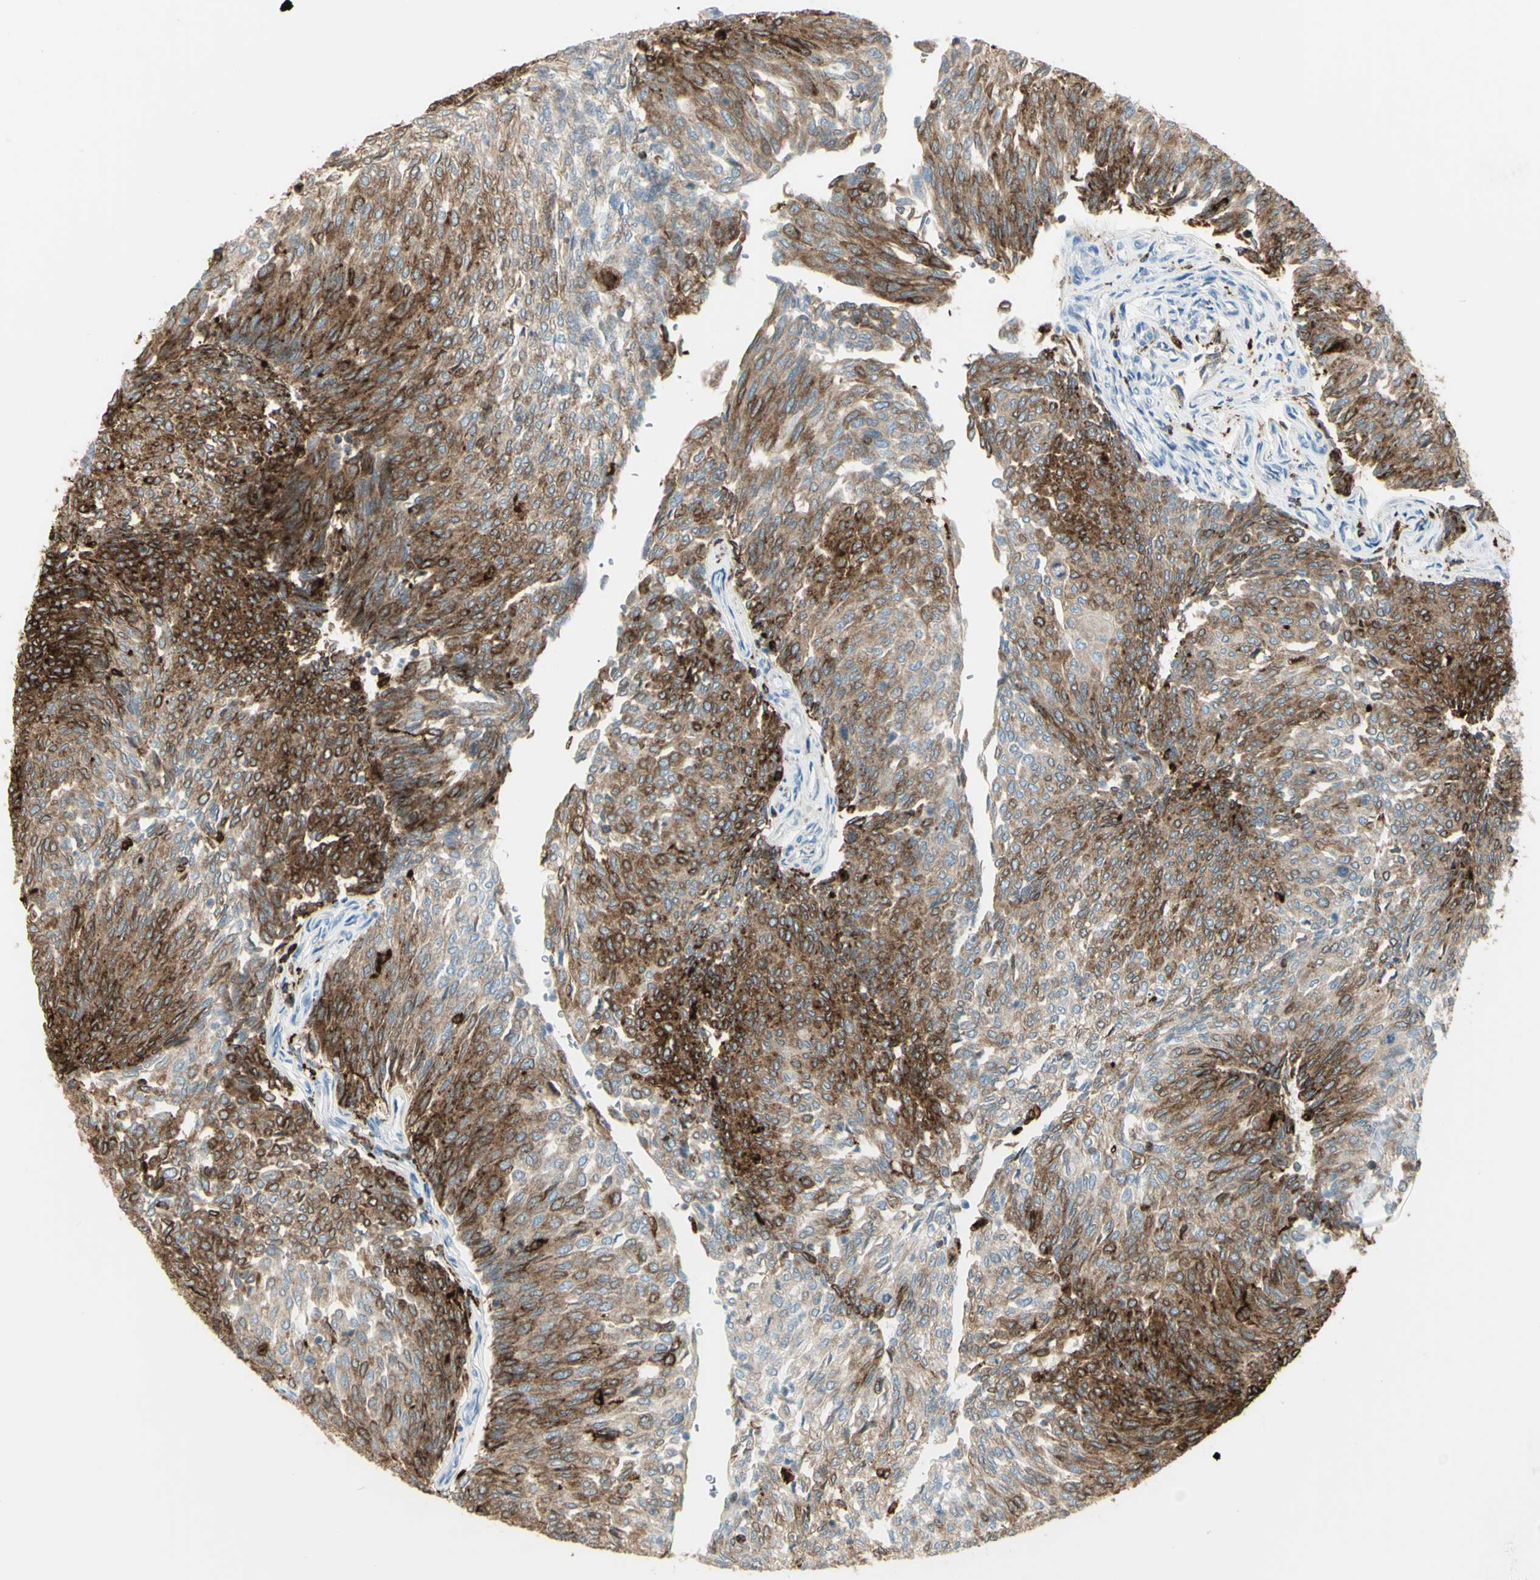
{"staining": {"intensity": "moderate", "quantity": ">75%", "location": "cytoplasmic/membranous"}, "tissue": "urothelial cancer", "cell_type": "Tumor cells", "image_type": "cancer", "snomed": [{"axis": "morphology", "description": "Urothelial carcinoma, Low grade"}, {"axis": "topography", "description": "Urinary bladder"}], "caption": "Immunohistochemical staining of low-grade urothelial carcinoma shows medium levels of moderate cytoplasmic/membranous staining in about >75% of tumor cells. (IHC, brightfield microscopy, high magnification).", "gene": "CD74", "patient": {"sex": "female", "age": 79}}